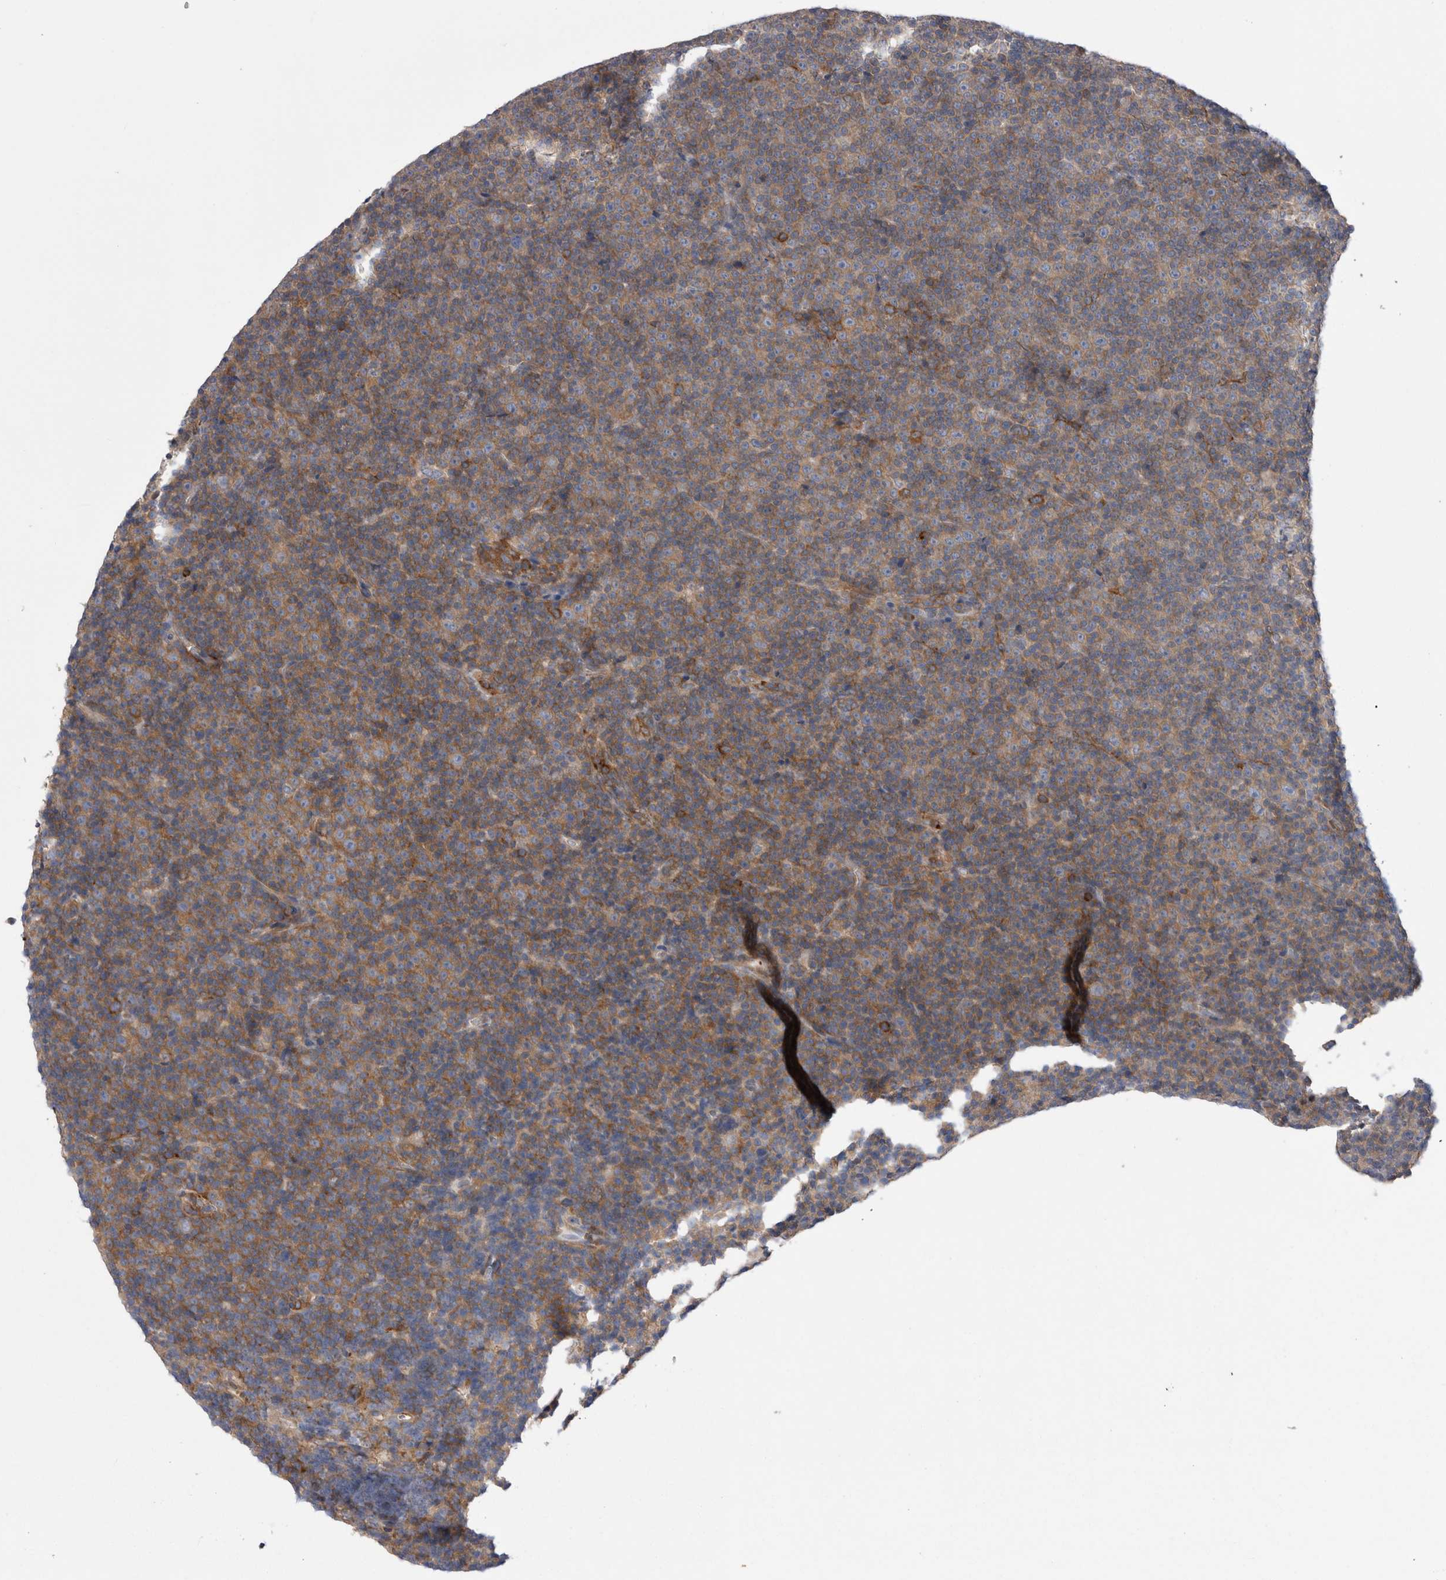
{"staining": {"intensity": "weak", "quantity": ">75%", "location": "cytoplasmic/membranous"}, "tissue": "lymphoma", "cell_type": "Tumor cells", "image_type": "cancer", "snomed": [{"axis": "morphology", "description": "Malignant lymphoma, non-Hodgkin's type, Low grade"}, {"axis": "topography", "description": "Lymph node"}], "caption": "The histopathology image shows a brown stain indicating the presence of a protein in the cytoplasmic/membranous of tumor cells in lymphoma. (Brightfield microscopy of DAB IHC at high magnification).", "gene": "EPRS1", "patient": {"sex": "female", "age": 67}}